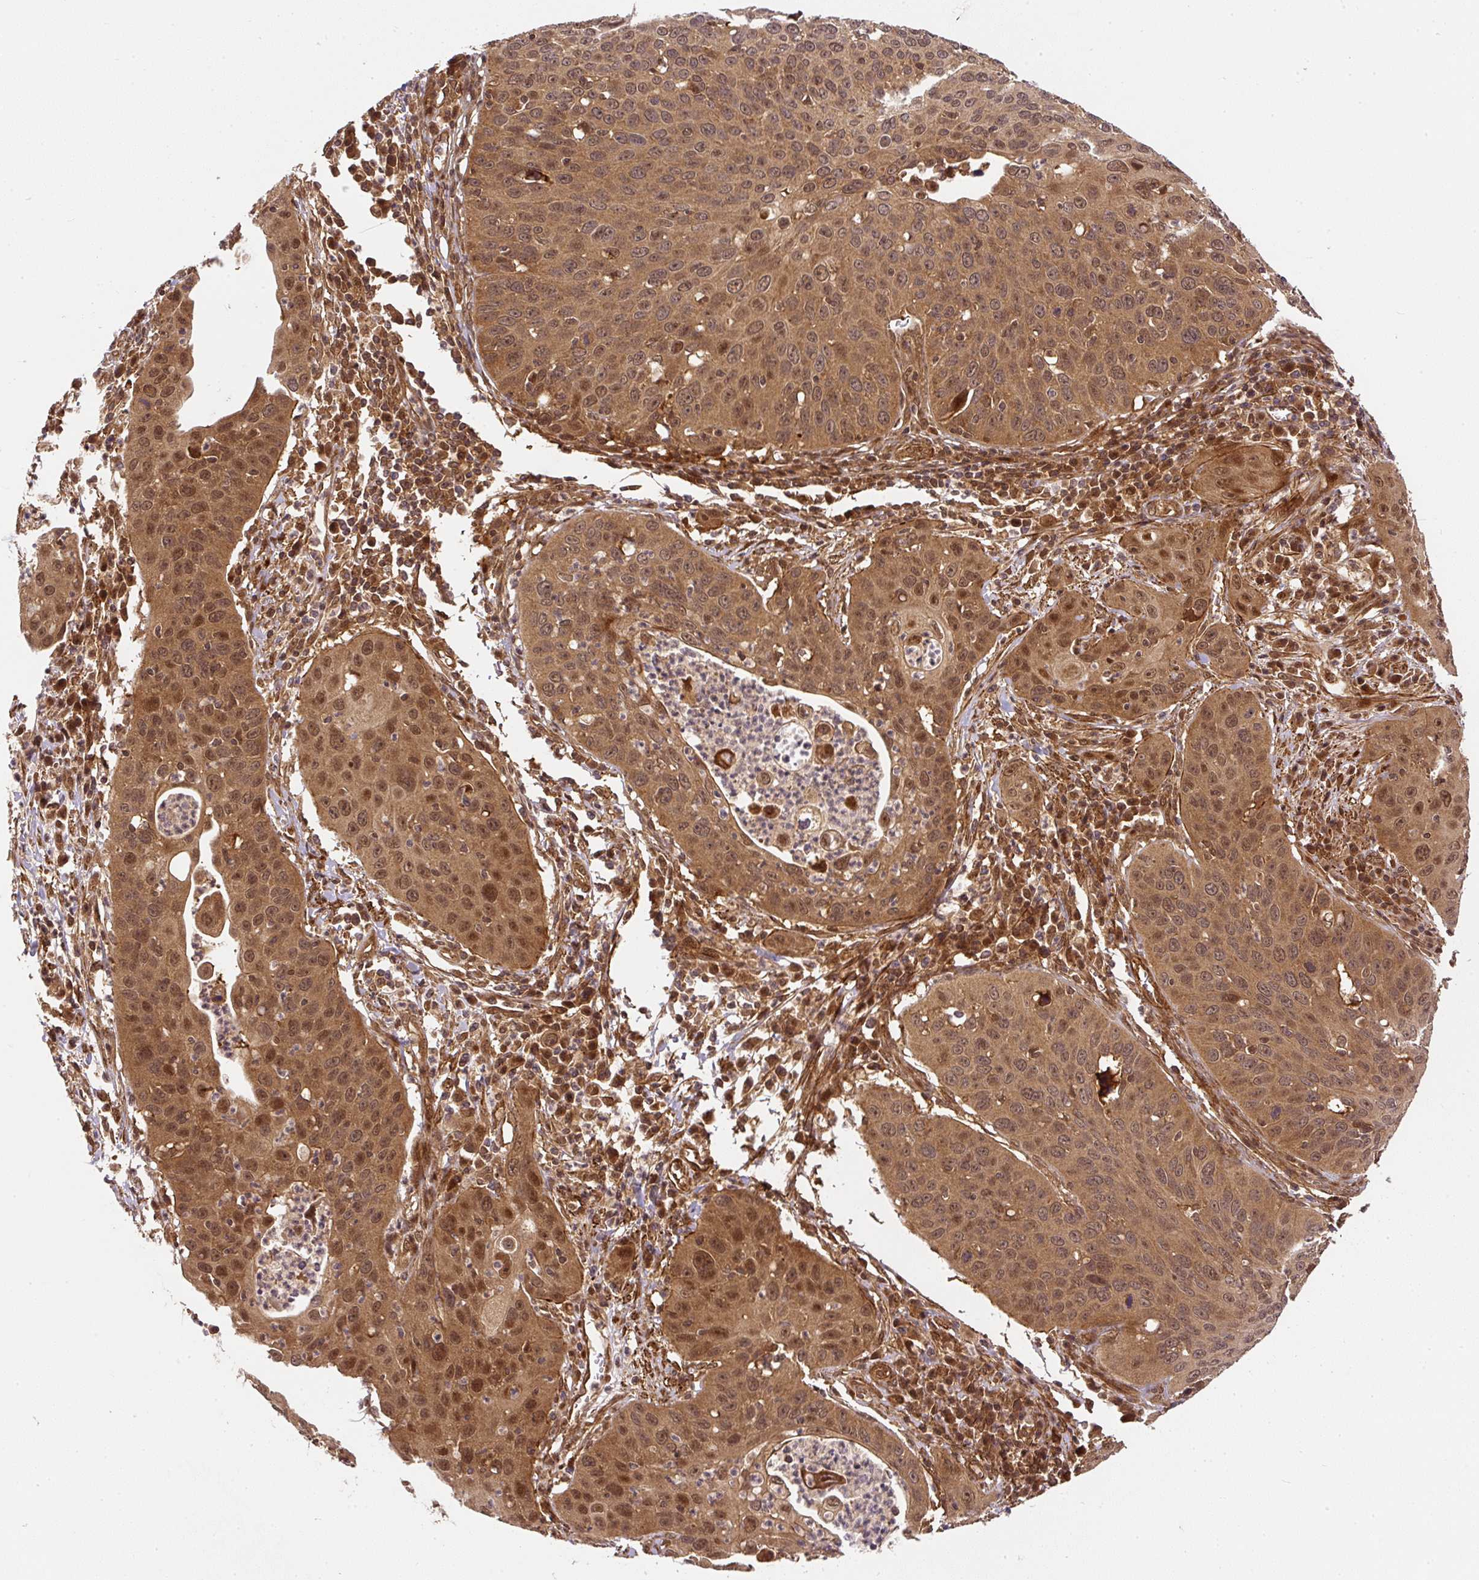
{"staining": {"intensity": "moderate", "quantity": ">75%", "location": "cytoplasmic/membranous,nuclear"}, "tissue": "cervical cancer", "cell_type": "Tumor cells", "image_type": "cancer", "snomed": [{"axis": "morphology", "description": "Squamous cell carcinoma, NOS"}, {"axis": "topography", "description": "Cervix"}], "caption": "High-magnification brightfield microscopy of squamous cell carcinoma (cervical) stained with DAB (3,3'-diaminobenzidine) (brown) and counterstained with hematoxylin (blue). tumor cells exhibit moderate cytoplasmic/membranous and nuclear expression is identified in about>75% of cells.", "gene": "PSMD1", "patient": {"sex": "female", "age": 36}}